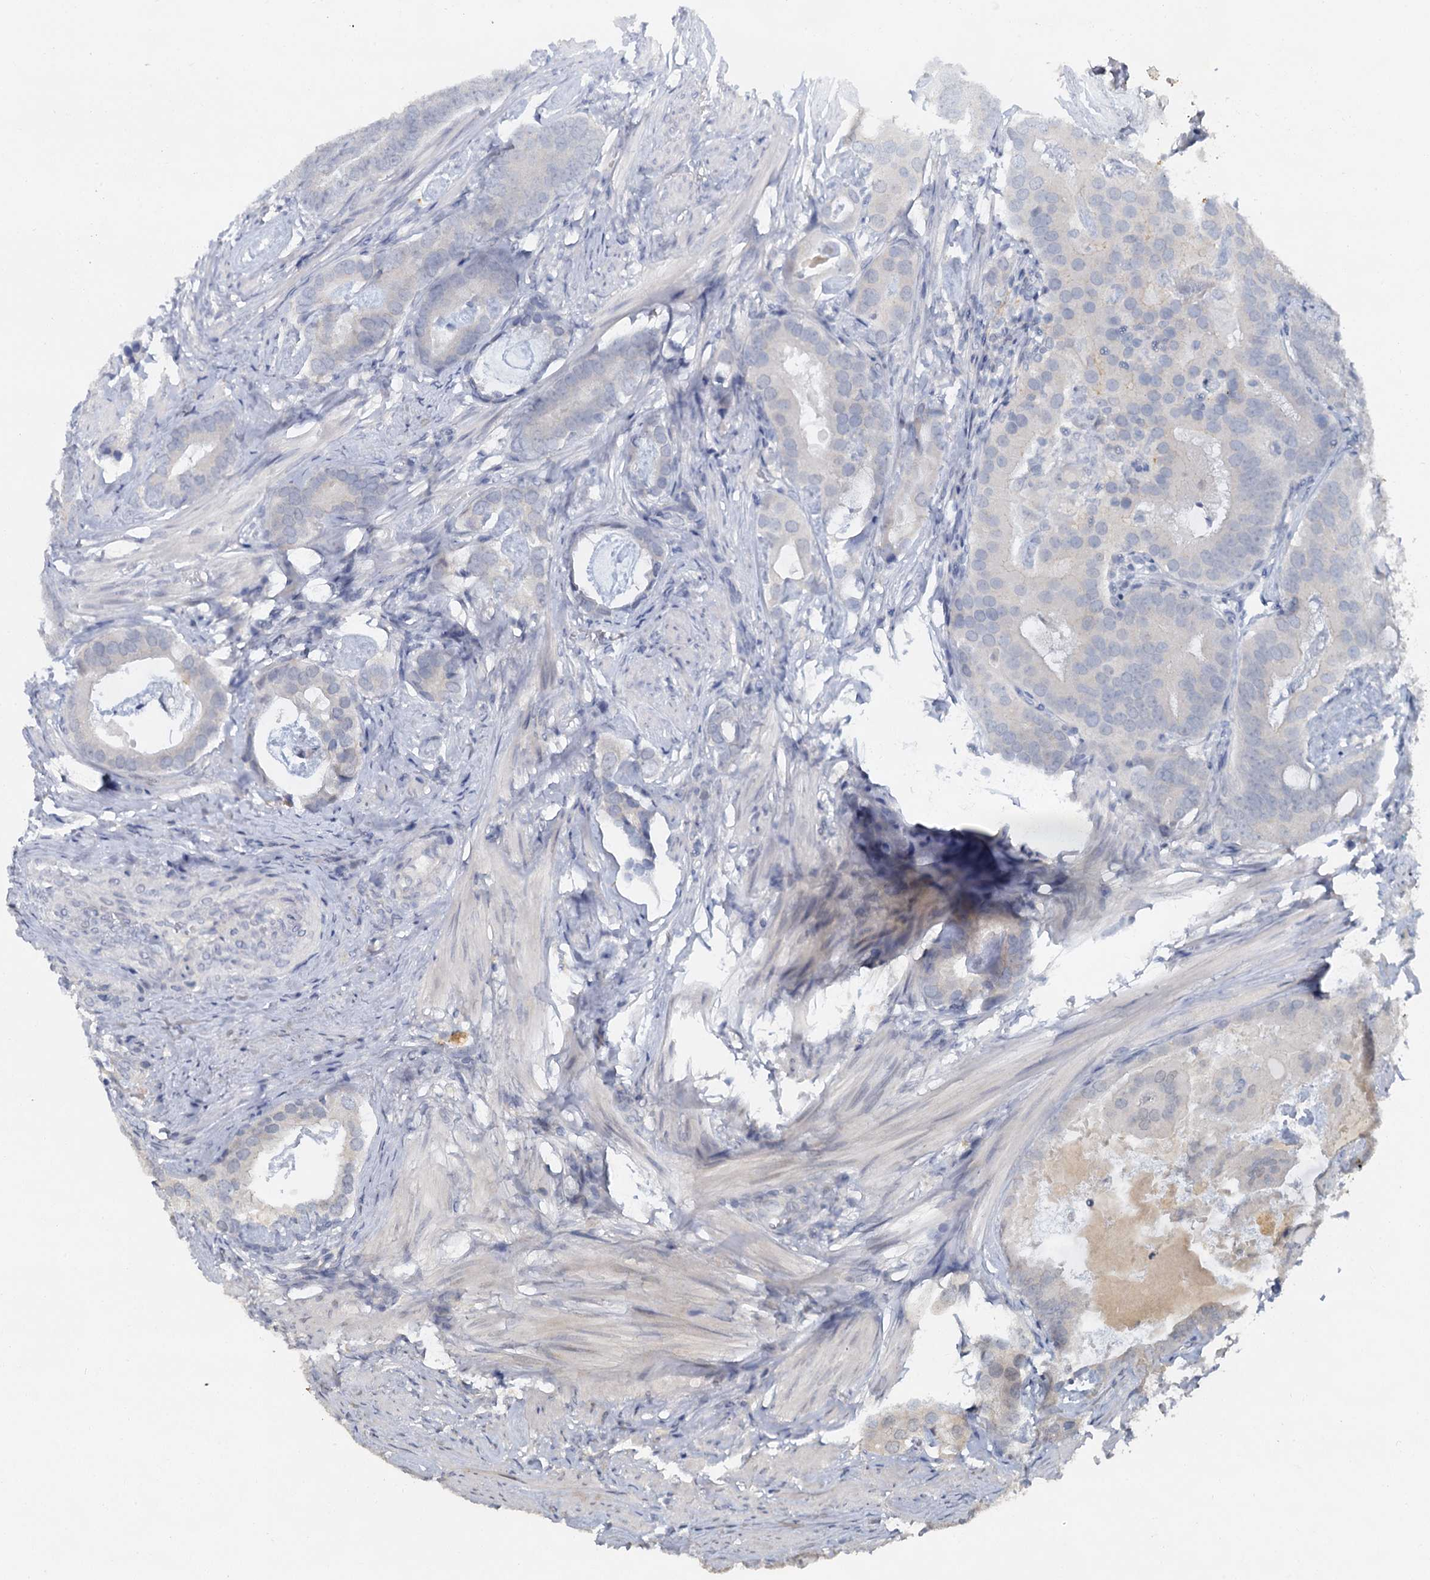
{"staining": {"intensity": "negative", "quantity": "none", "location": "none"}, "tissue": "prostate cancer", "cell_type": "Tumor cells", "image_type": "cancer", "snomed": [{"axis": "morphology", "description": "Adenocarcinoma, Low grade"}, {"axis": "topography", "description": "Prostate"}], "caption": "Immunohistochemistry image of neoplastic tissue: human prostate cancer (adenocarcinoma (low-grade)) stained with DAB reveals no significant protein staining in tumor cells. (DAB (3,3'-diaminobenzidine) IHC visualized using brightfield microscopy, high magnification).", "gene": "MUCL1", "patient": {"sex": "male", "age": 71}}